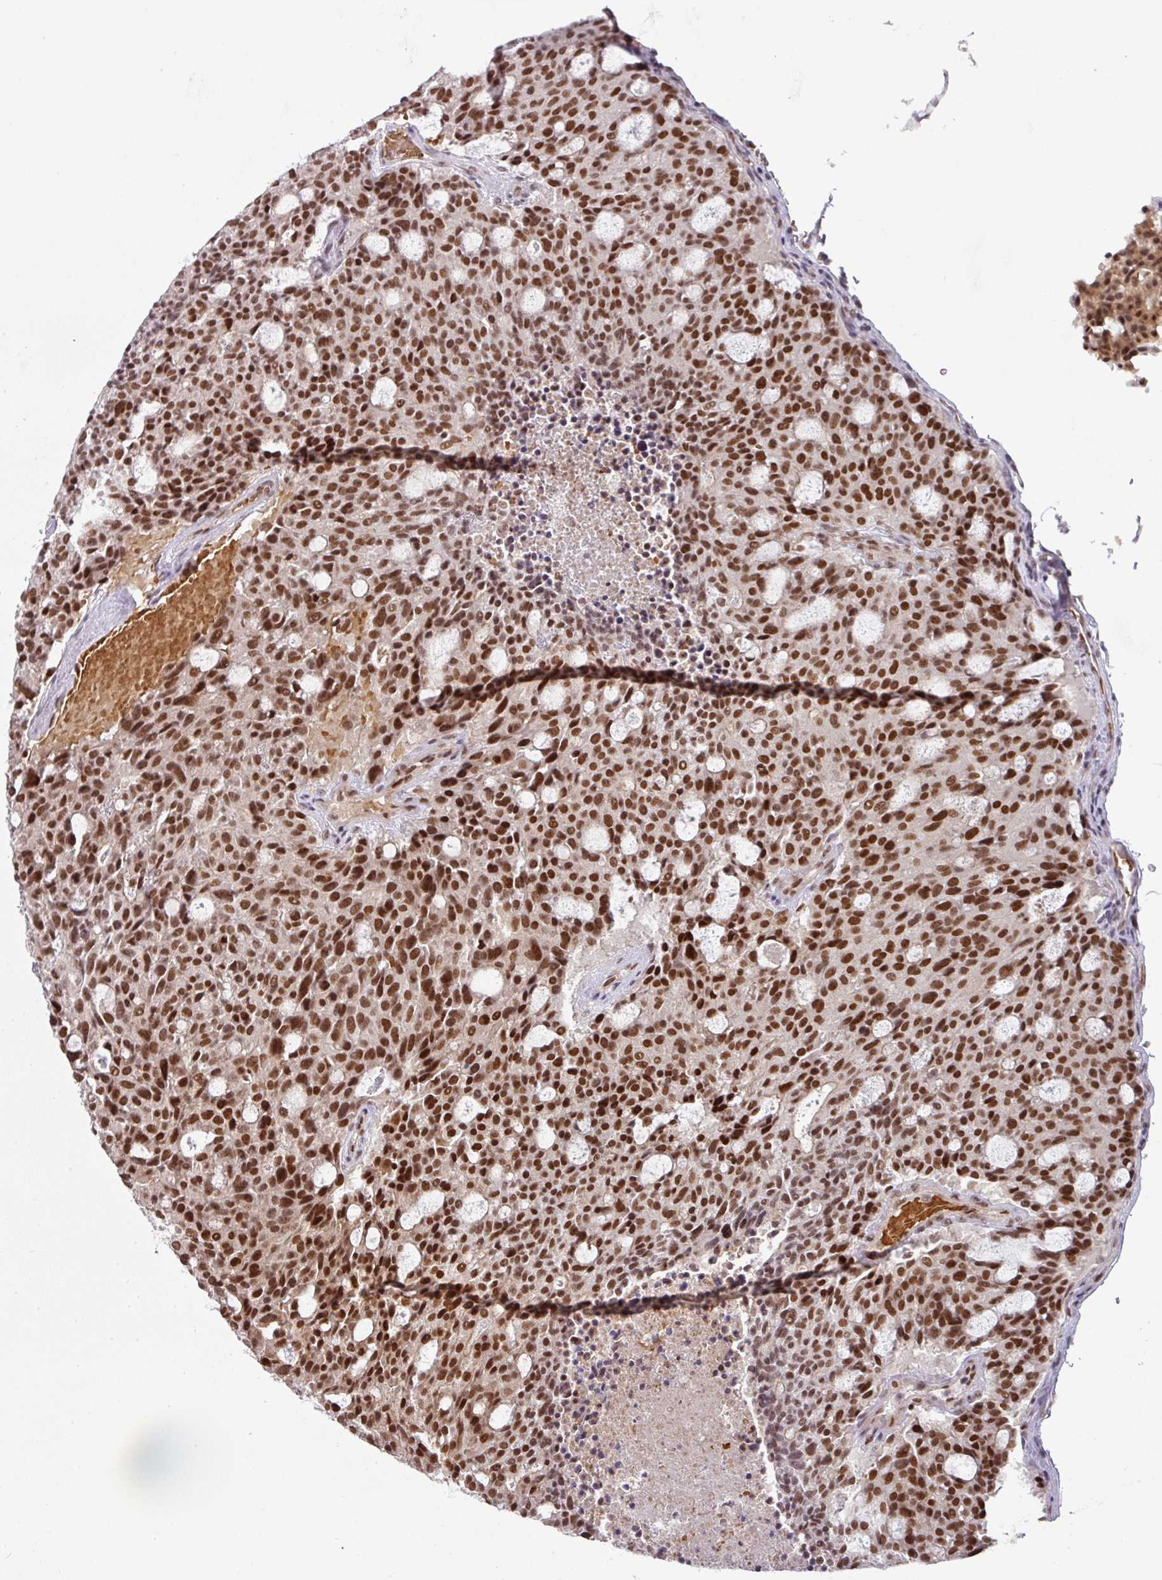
{"staining": {"intensity": "strong", "quantity": ">75%", "location": "nuclear"}, "tissue": "carcinoid", "cell_type": "Tumor cells", "image_type": "cancer", "snomed": [{"axis": "morphology", "description": "Carcinoid, malignant, NOS"}, {"axis": "topography", "description": "Pancreas"}], "caption": "Carcinoid stained with a brown dye shows strong nuclear positive staining in approximately >75% of tumor cells.", "gene": "NCOA5", "patient": {"sex": "female", "age": 54}}